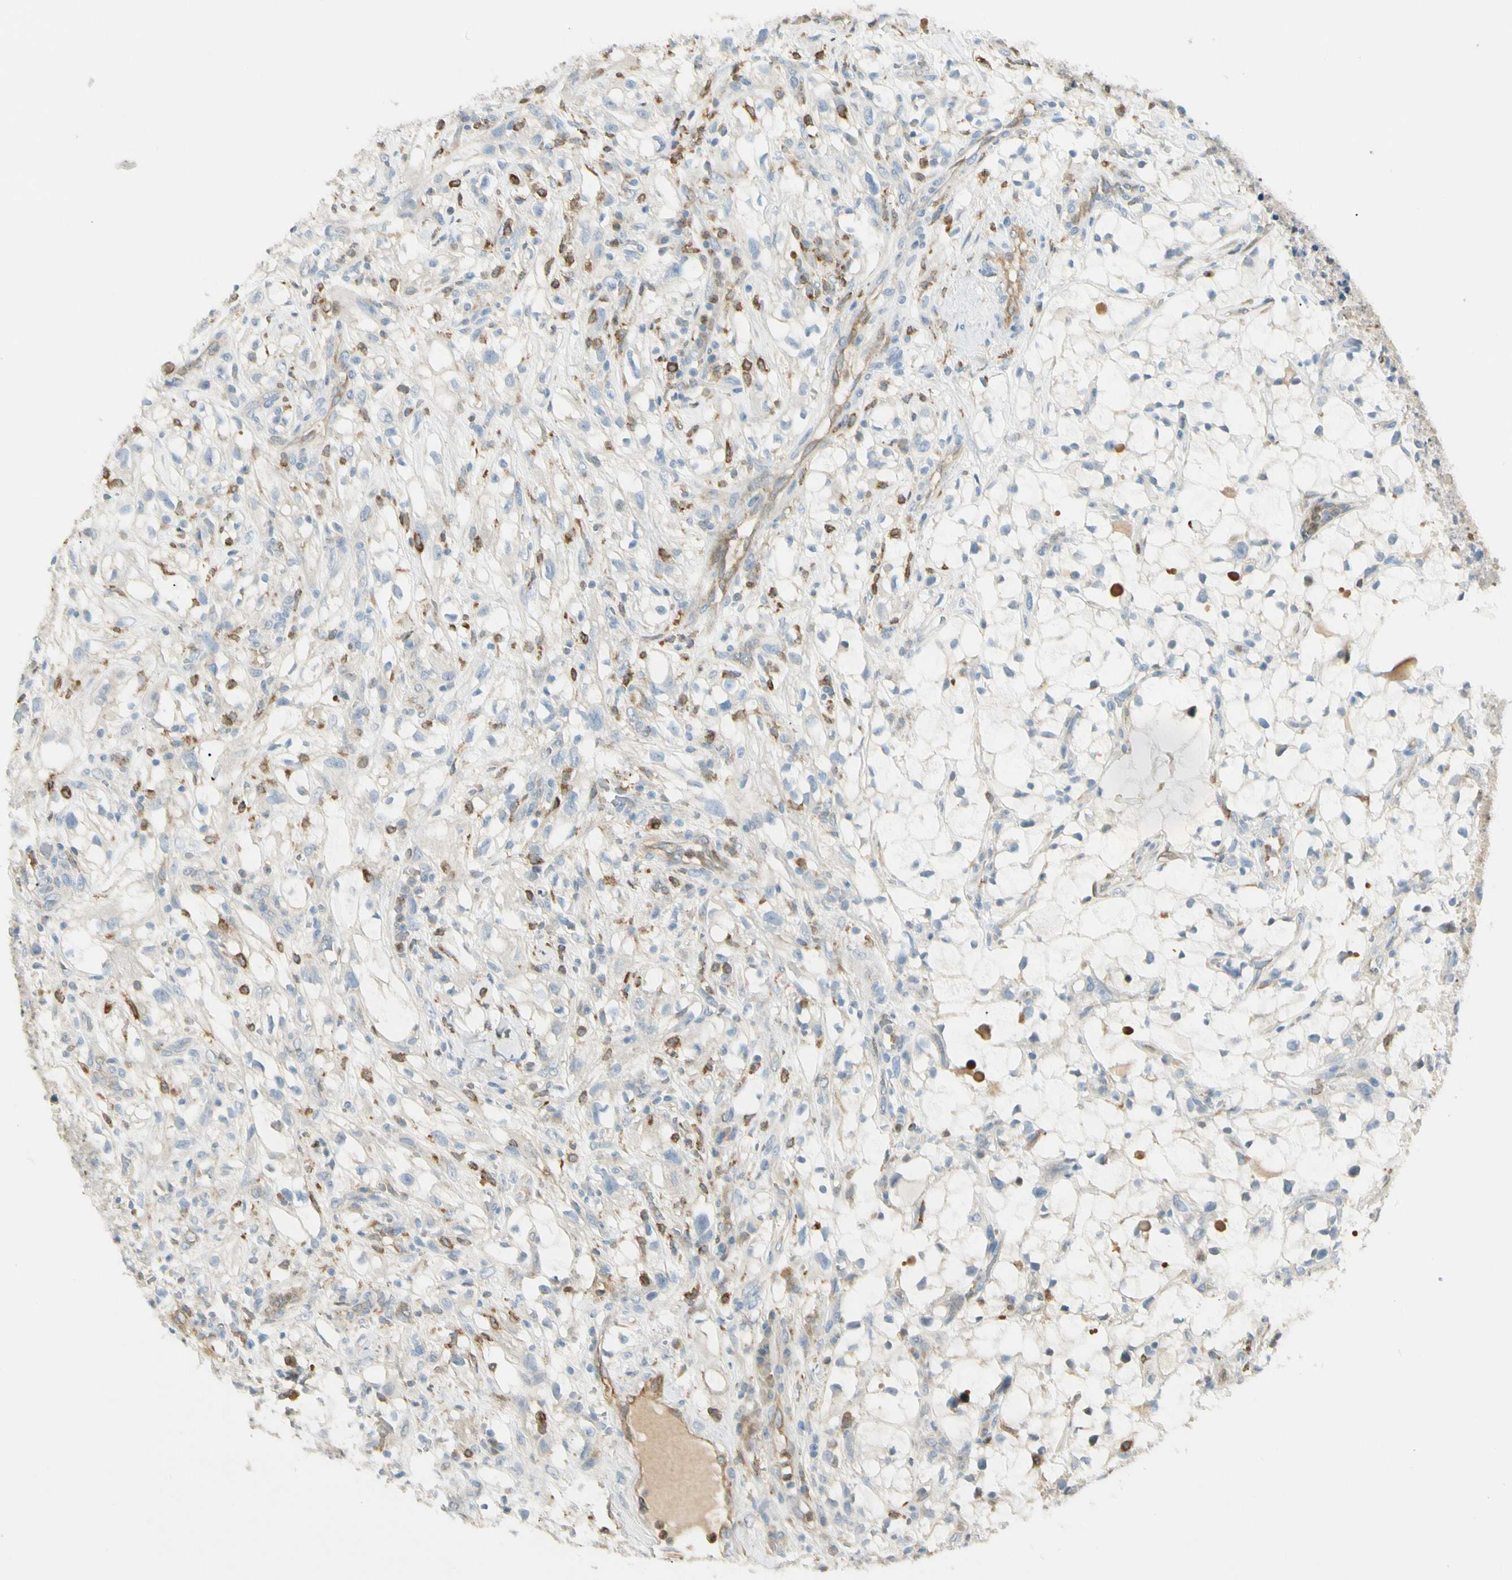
{"staining": {"intensity": "negative", "quantity": "none", "location": "none"}, "tissue": "renal cancer", "cell_type": "Tumor cells", "image_type": "cancer", "snomed": [{"axis": "morphology", "description": "Adenocarcinoma, NOS"}, {"axis": "topography", "description": "Kidney"}], "caption": "Tumor cells are negative for brown protein staining in renal adenocarcinoma.", "gene": "LPCAT2", "patient": {"sex": "female", "age": 60}}